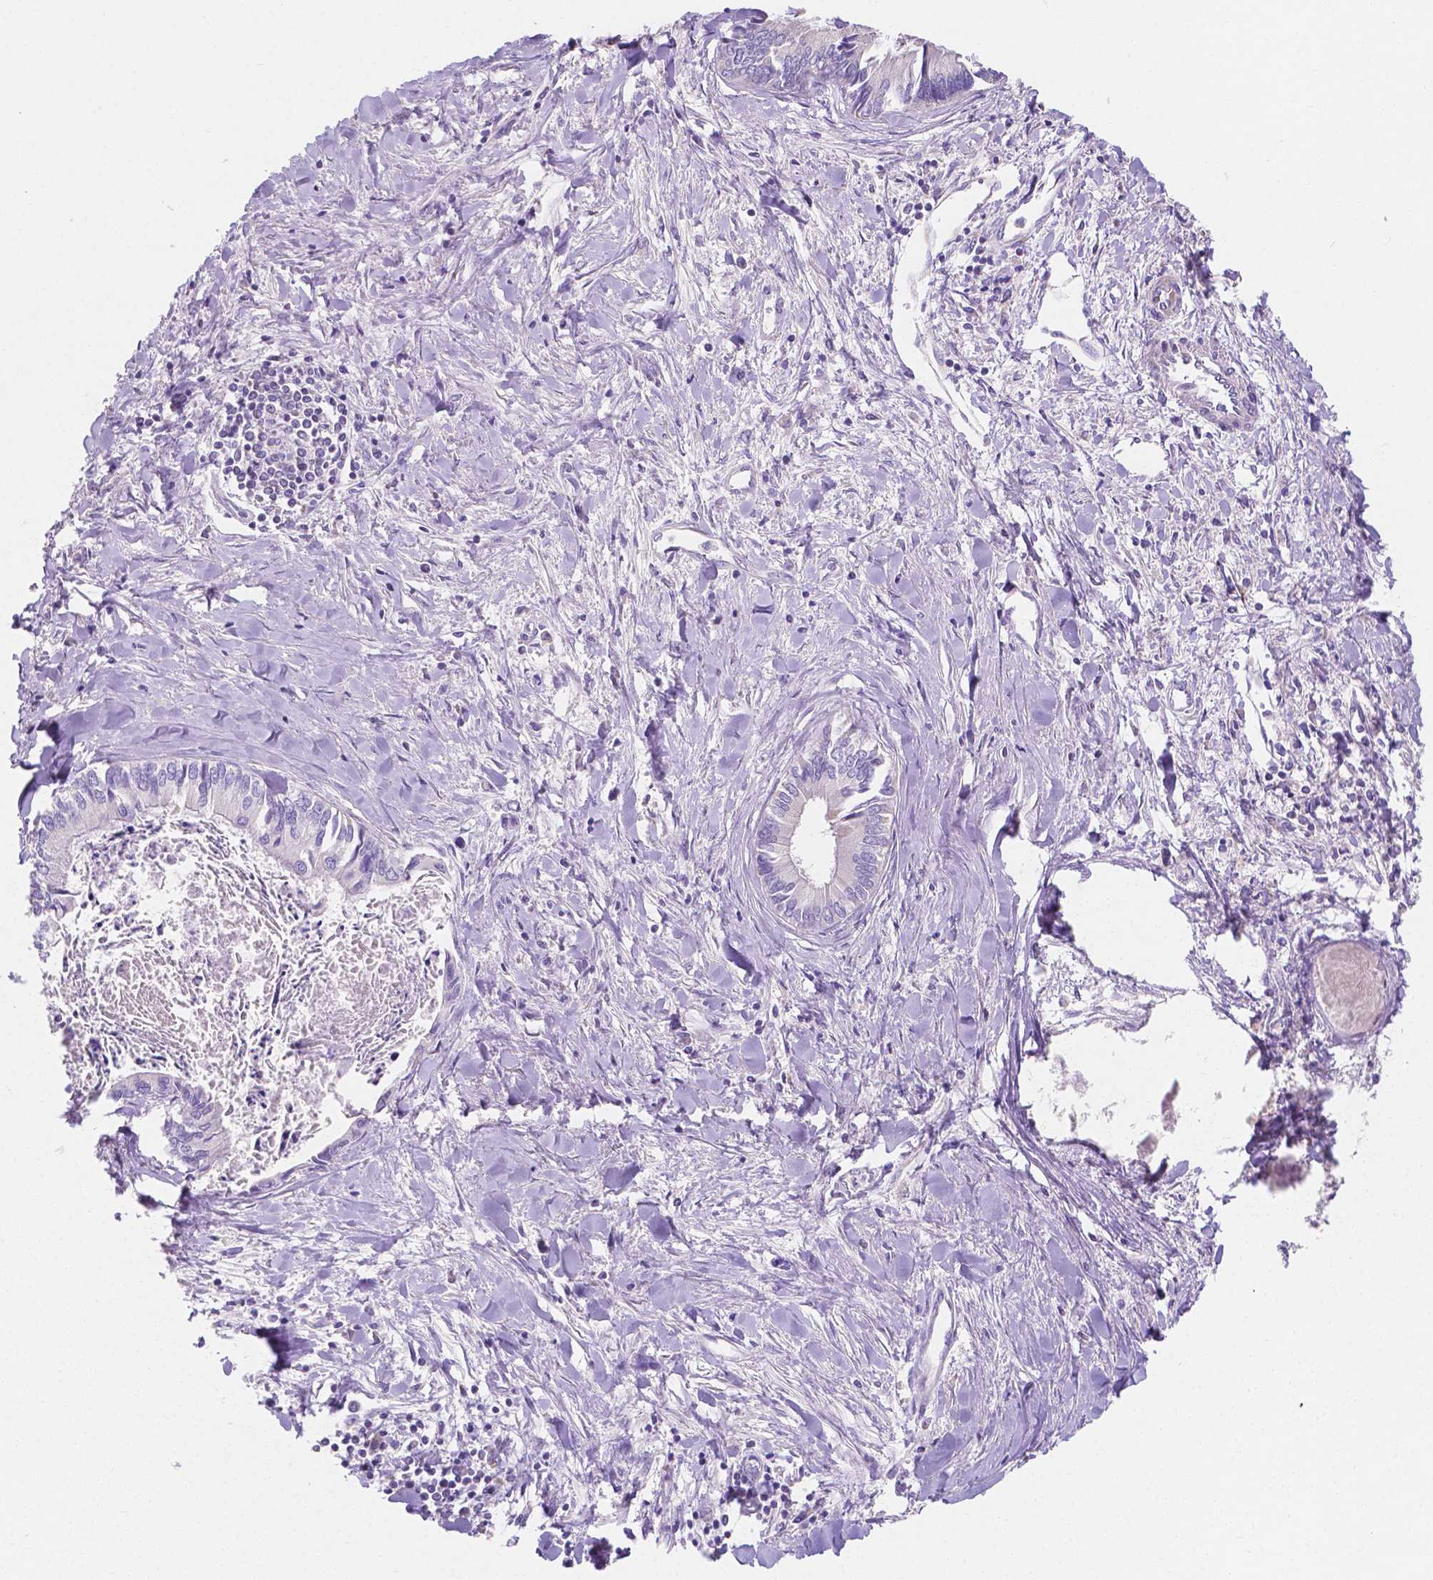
{"staining": {"intensity": "negative", "quantity": "none", "location": "none"}, "tissue": "liver cancer", "cell_type": "Tumor cells", "image_type": "cancer", "snomed": [{"axis": "morphology", "description": "Cholangiocarcinoma"}, {"axis": "topography", "description": "Liver"}], "caption": "Immunohistochemical staining of liver cancer (cholangiocarcinoma) reveals no significant staining in tumor cells.", "gene": "SGTB", "patient": {"sex": "male", "age": 66}}